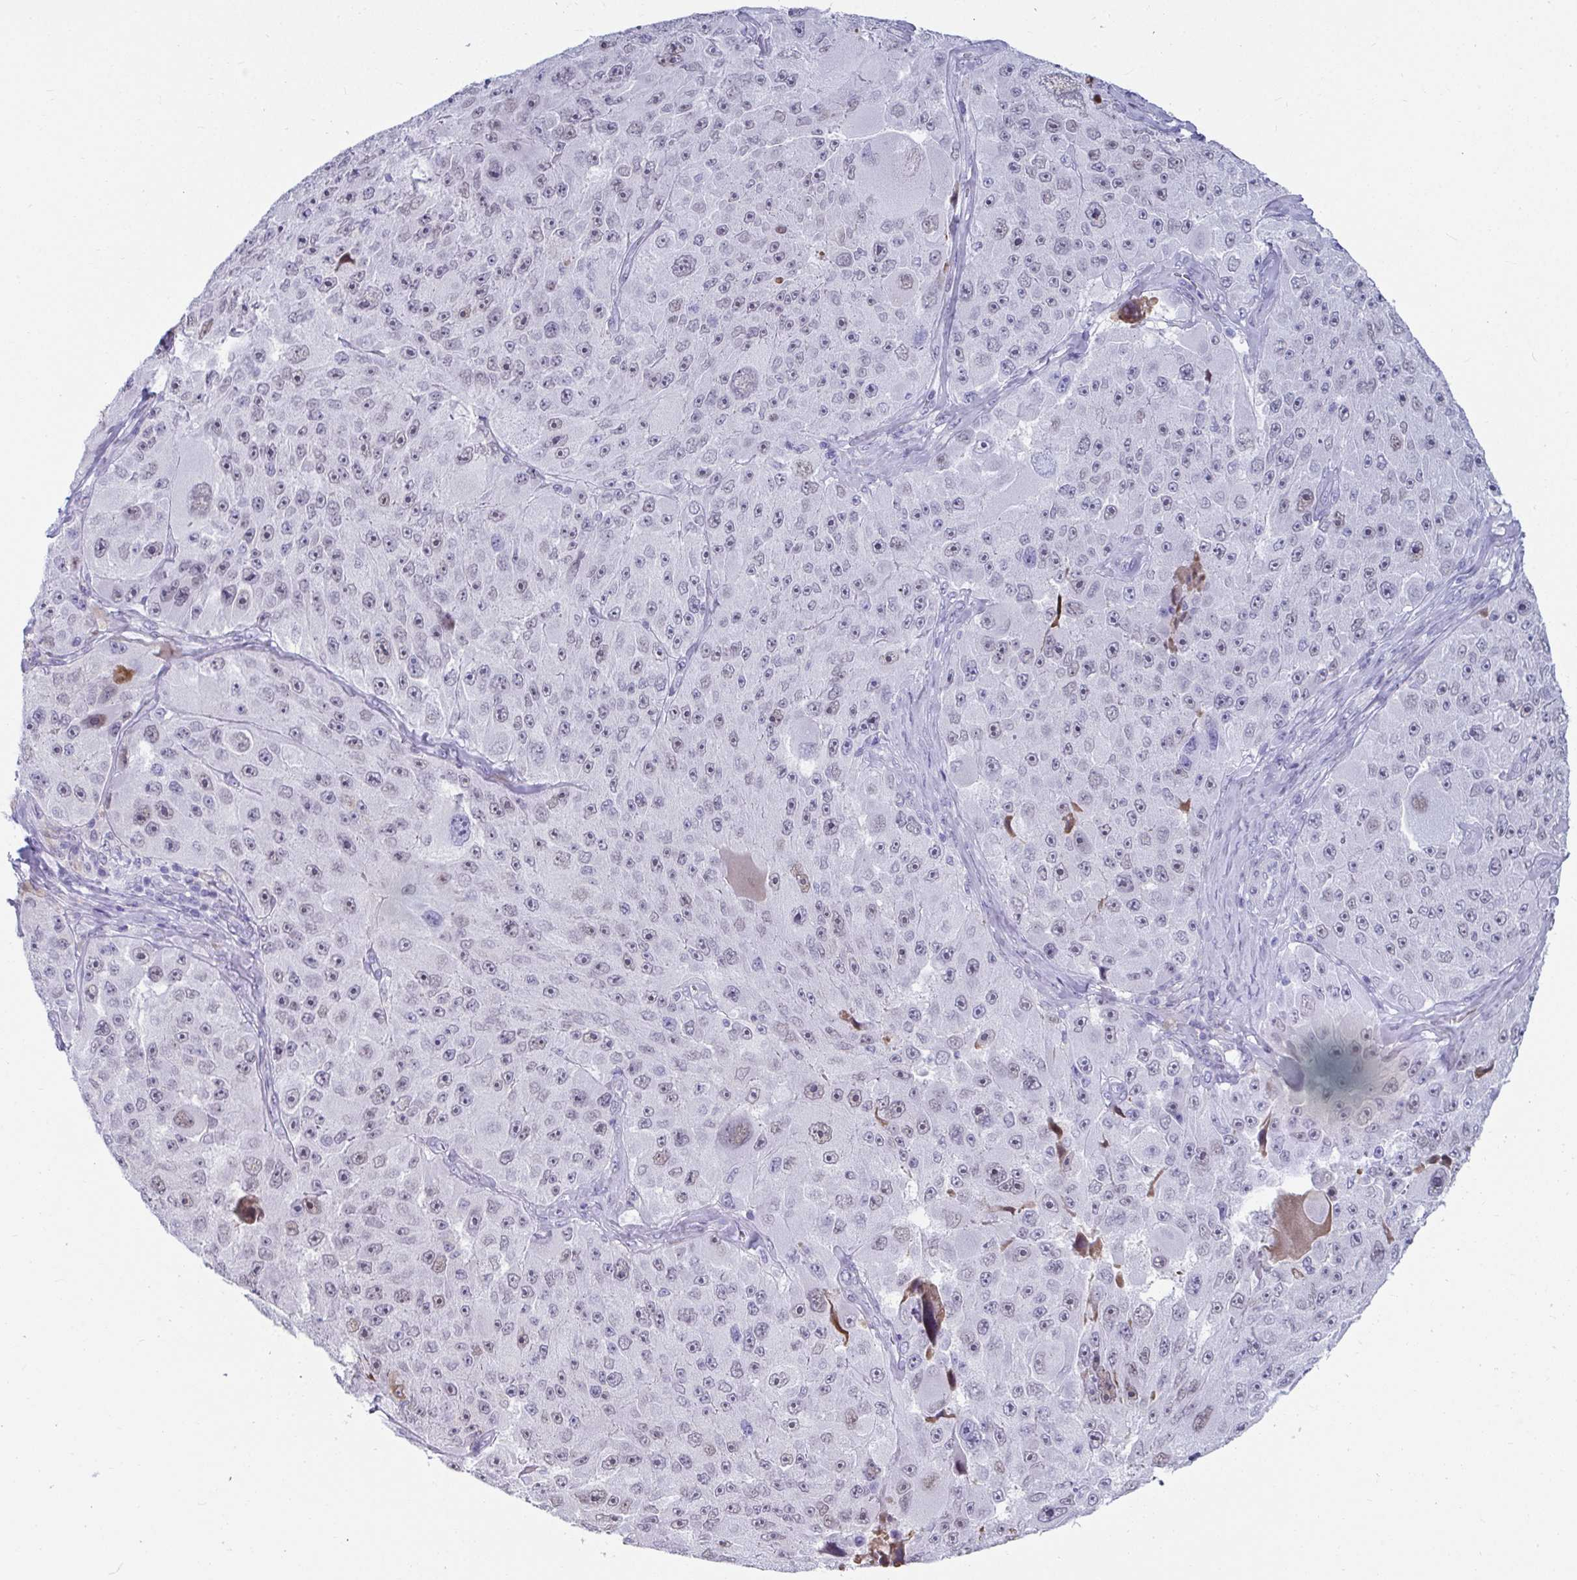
{"staining": {"intensity": "weak", "quantity": "25%-75%", "location": "nuclear"}, "tissue": "melanoma", "cell_type": "Tumor cells", "image_type": "cancer", "snomed": [{"axis": "morphology", "description": "Malignant melanoma, Metastatic site"}, {"axis": "topography", "description": "Lymph node"}], "caption": "This is an image of immunohistochemistry (IHC) staining of melanoma, which shows weak positivity in the nuclear of tumor cells.", "gene": "NPY", "patient": {"sex": "male", "age": 62}}